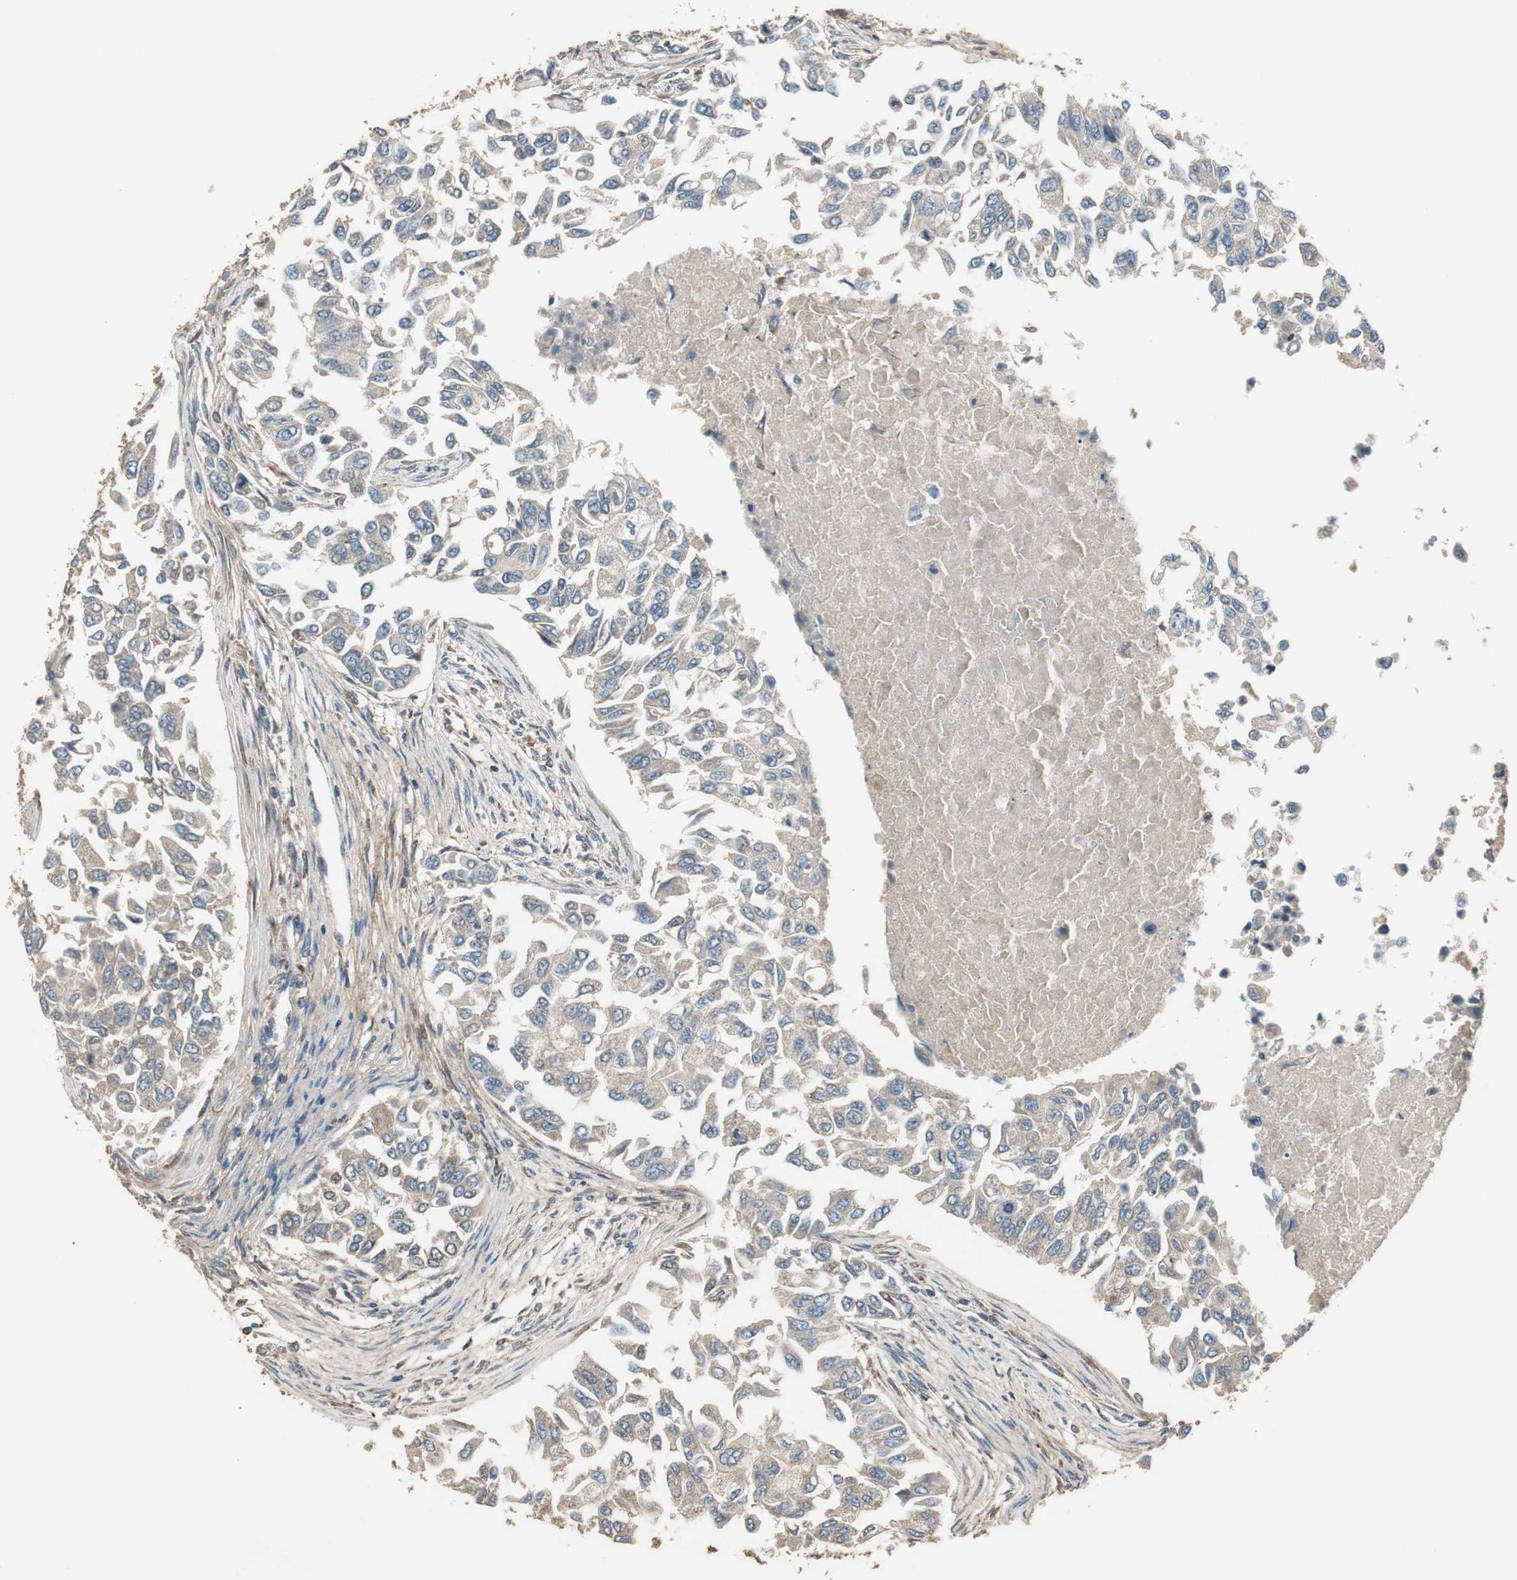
{"staining": {"intensity": "weak", "quantity": ">75%", "location": "cytoplasmic/membranous"}, "tissue": "breast cancer", "cell_type": "Tumor cells", "image_type": "cancer", "snomed": [{"axis": "morphology", "description": "Normal tissue, NOS"}, {"axis": "morphology", "description": "Duct carcinoma"}, {"axis": "topography", "description": "Breast"}], "caption": "The image exhibits a brown stain indicating the presence of a protein in the cytoplasmic/membranous of tumor cells in breast invasive ductal carcinoma.", "gene": "MSTO1", "patient": {"sex": "female", "age": 49}}